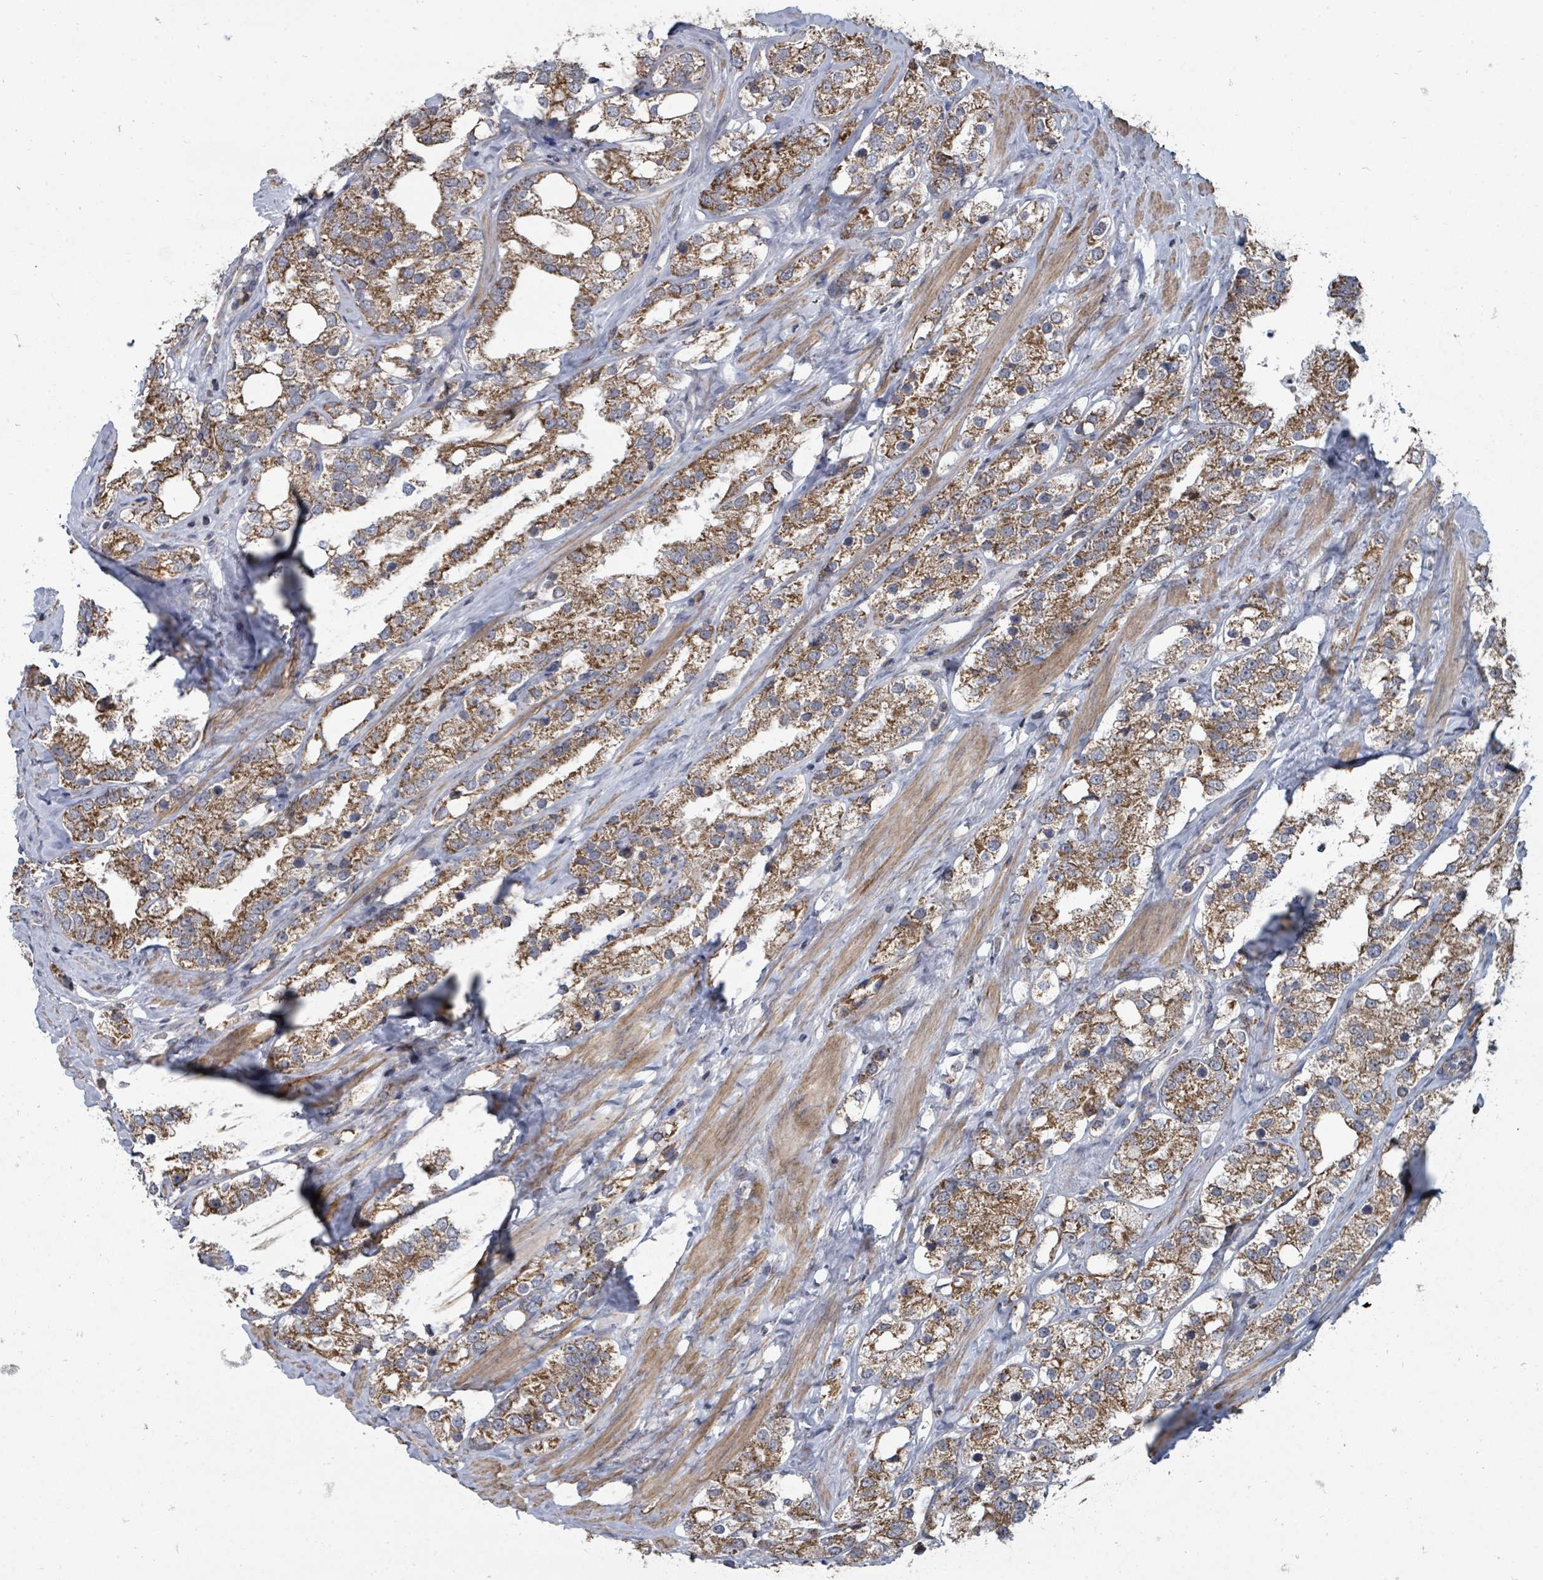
{"staining": {"intensity": "moderate", "quantity": ">75%", "location": "cytoplasmic/membranous"}, "tissue": "prostate cancer", "cell_type": "Tumor cells", "image_type": "cancer", "snomed": [{"axis": "morphology", "description": "Adenocarcinoma, NOS"}, {"axis": "topography", "description": "Prostate"}], "caption": "This histopathology image shows IHC staining of prostate cancer, with medium moderate cytoplasmic/membranous expression in about >75% of tumor cells.", "gene": "MAGOHB", "patient": {"sex": "male", "age": 79}}